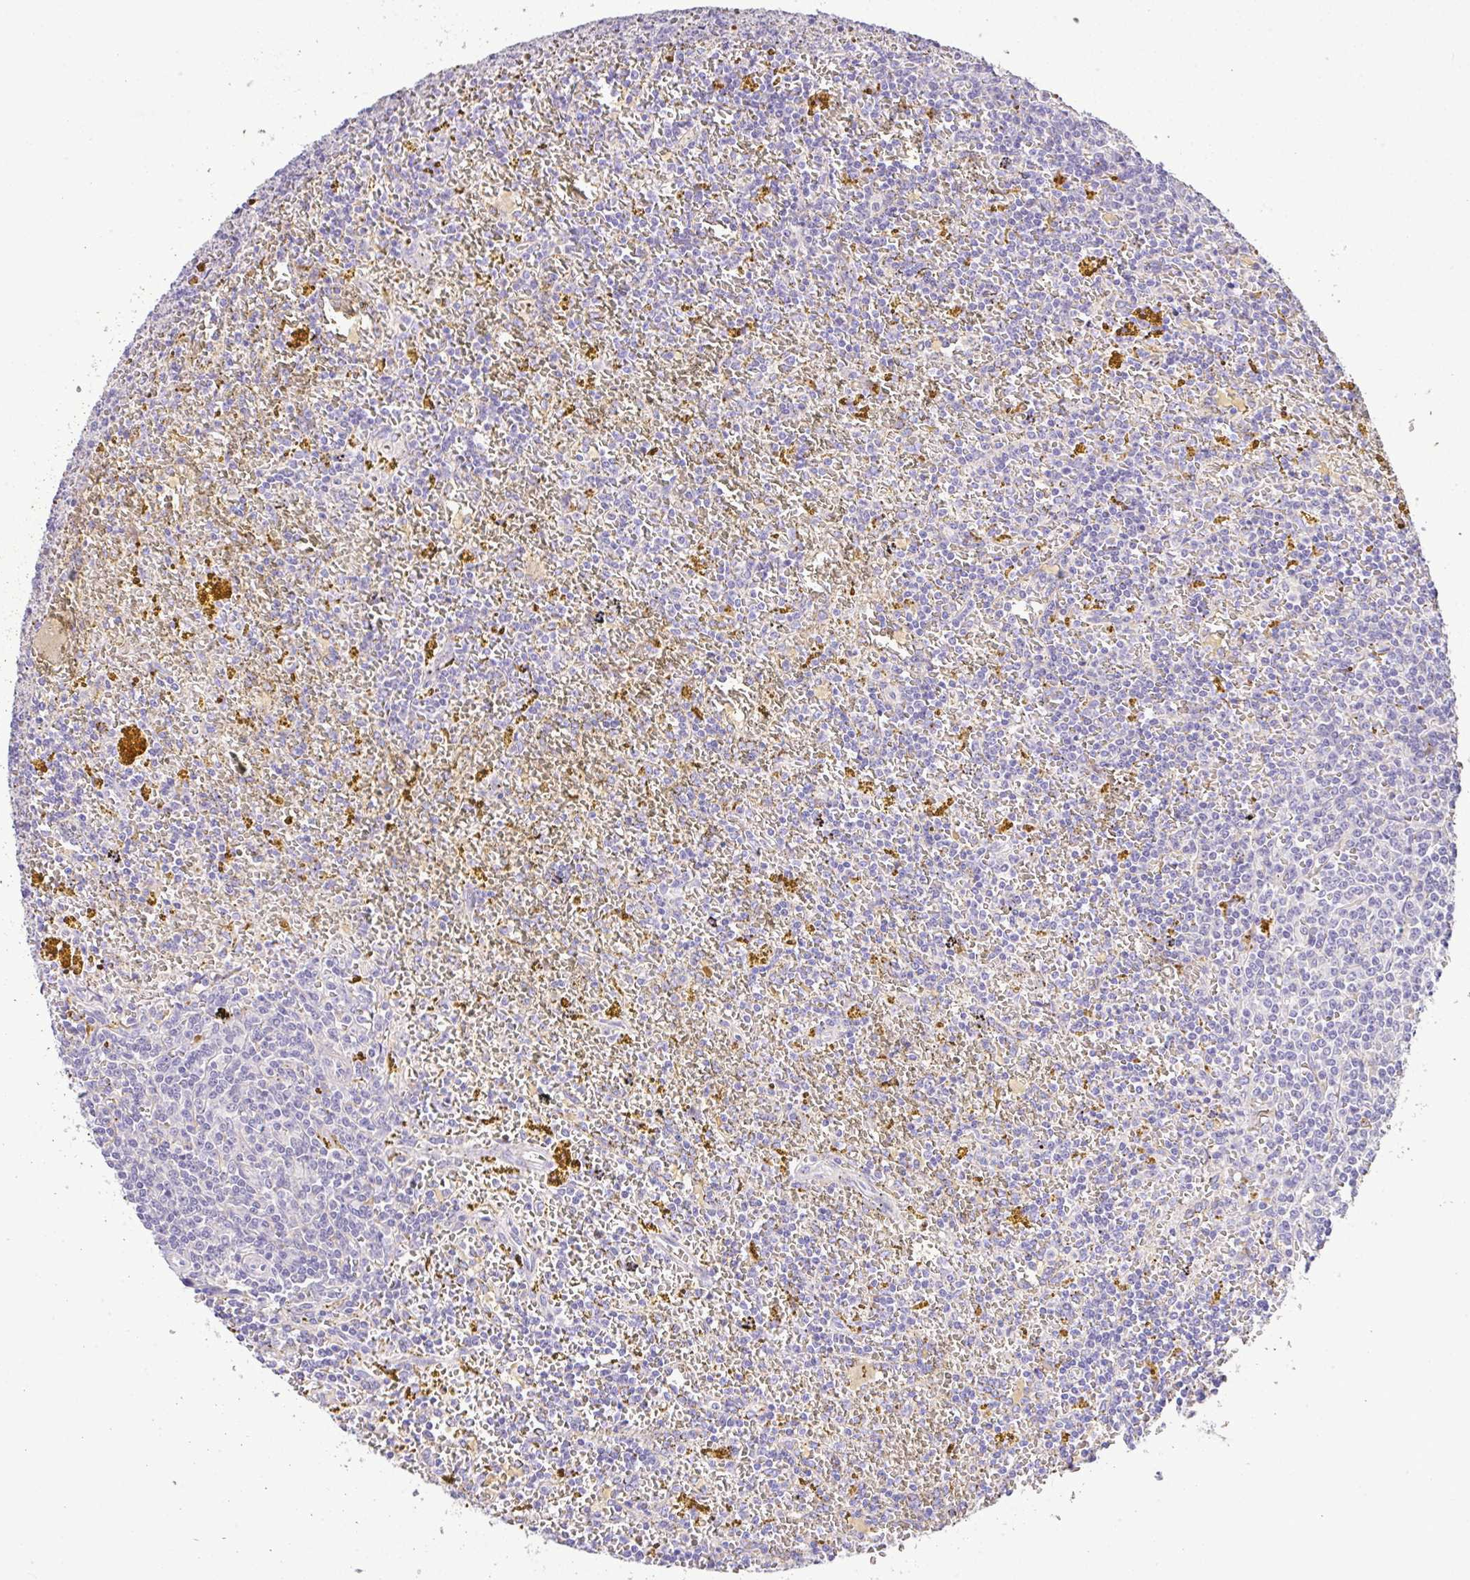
{"staining": {"intensity": "negative", "quantity": "none", "location": "none"}, "tissue": "lymphoma", "cell_type": "Tumor cells", "image_type": "cancer", "snomed": [{"axis": "morphology", "description": "Malignant lymphoma, non-Hodgkin's type, Low grade"}, {"axis": "topography", "description": "Spleen"}, {"axis": "topography", "description": "Lymph node"}], "caption": "This histopathology image is of malignant lymphoma, non-Hodgkin's type (low-grade) stained with IHC to label a protein in brown with the nuclei are counter-stained blue. There is no expression in tumor cells.", "gene": "EPN3", "patient": {"sex": "female", "age": 66}}